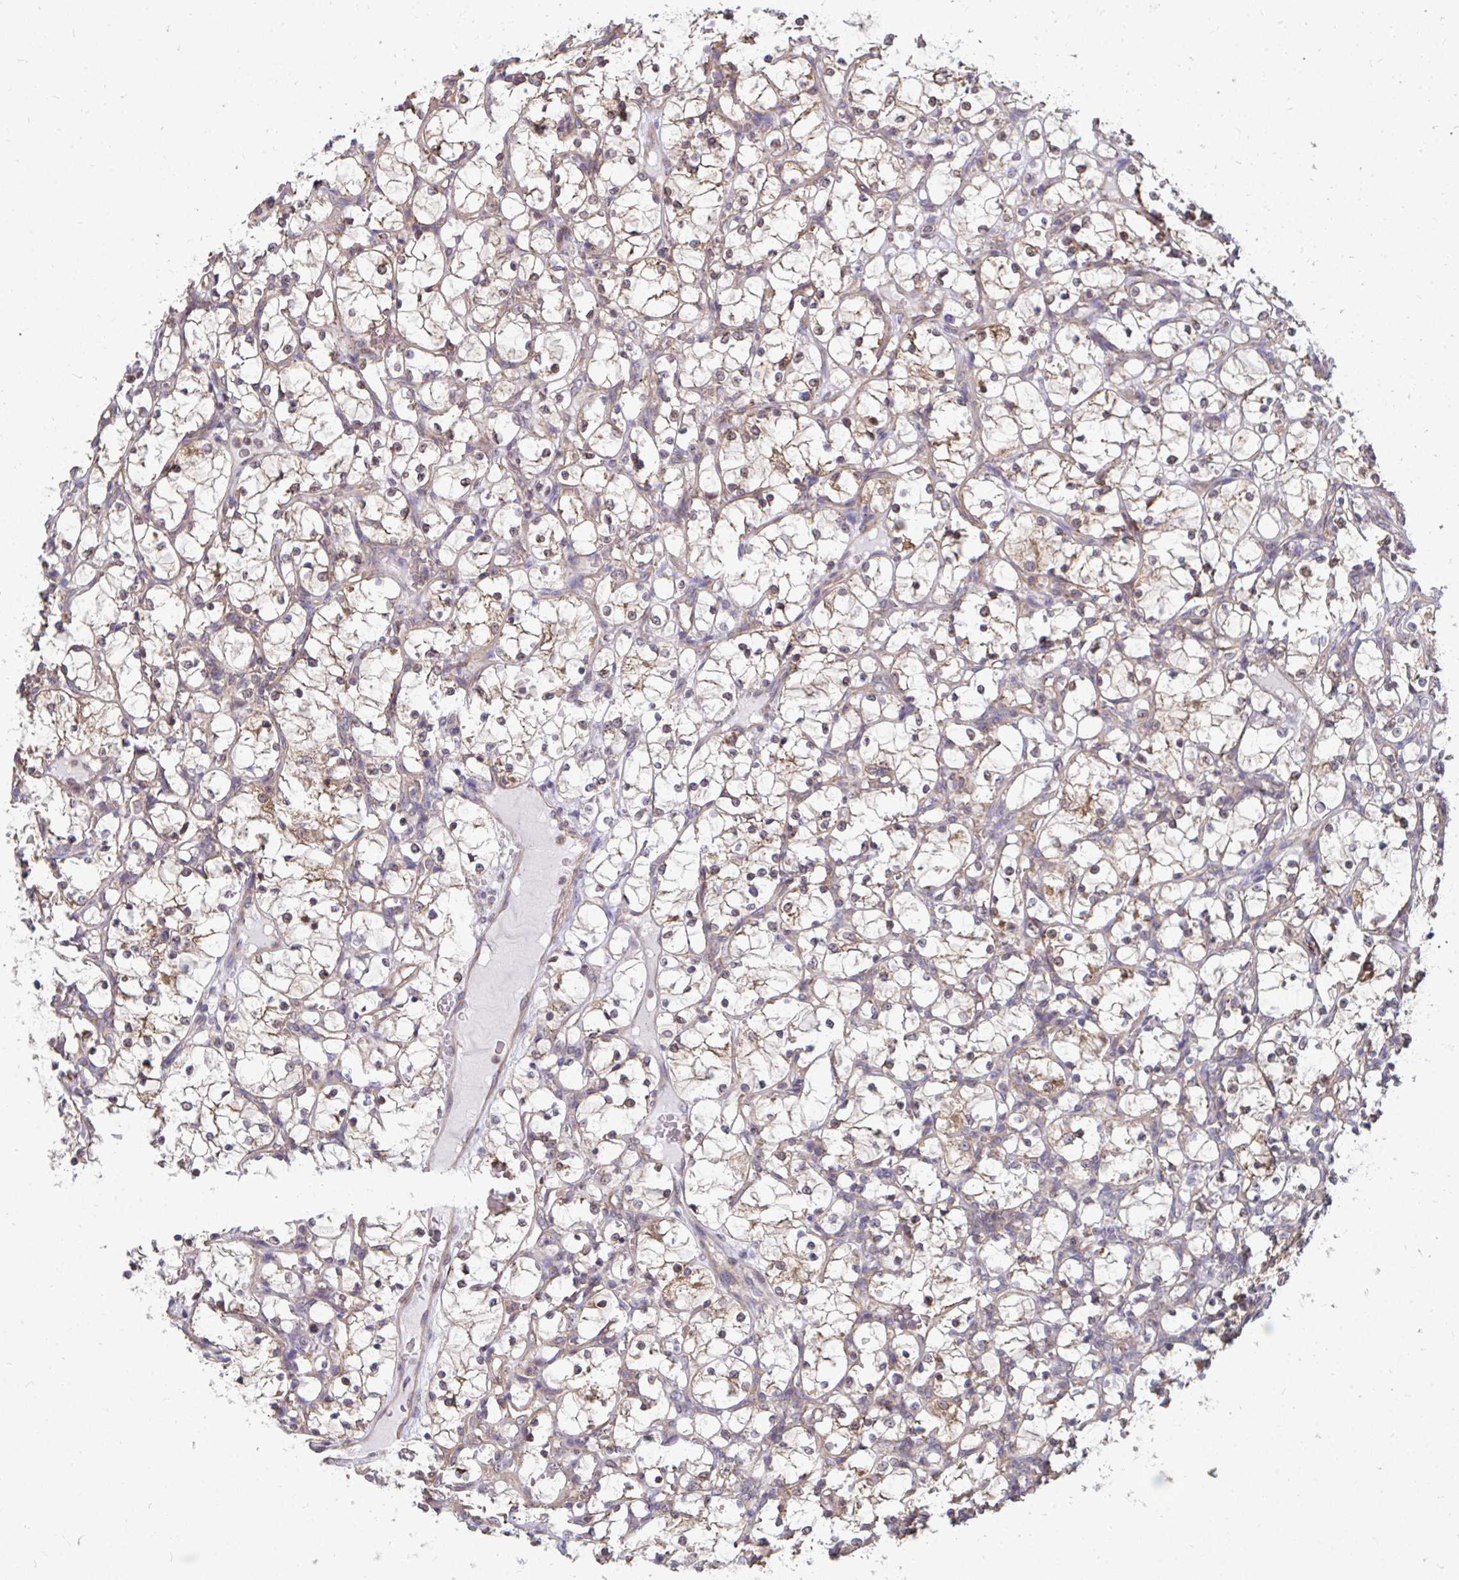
{"staining": {"intensity": "weak", "quantity": ">75%", "location": "cytoplasmic/membranous"}, "tissue": "renal cancer", "cell_type": "Tumor cells", "image_type": "cancer", "snomed": [{"axis": "morphology", "description": "Adenocarcinoma, NOS"}, {"axis": "topography", "description": "Kidney"}], "caption": "This photomicrograph shows immunohistochemistry (IHC) staining of adenocarcinoma (renal), with low weak cytoplasmic/membranous staining in approximately >75% of tumor cells.", "gene": "DNAJA2", "patient": {"sex": "female", "age": 69}}